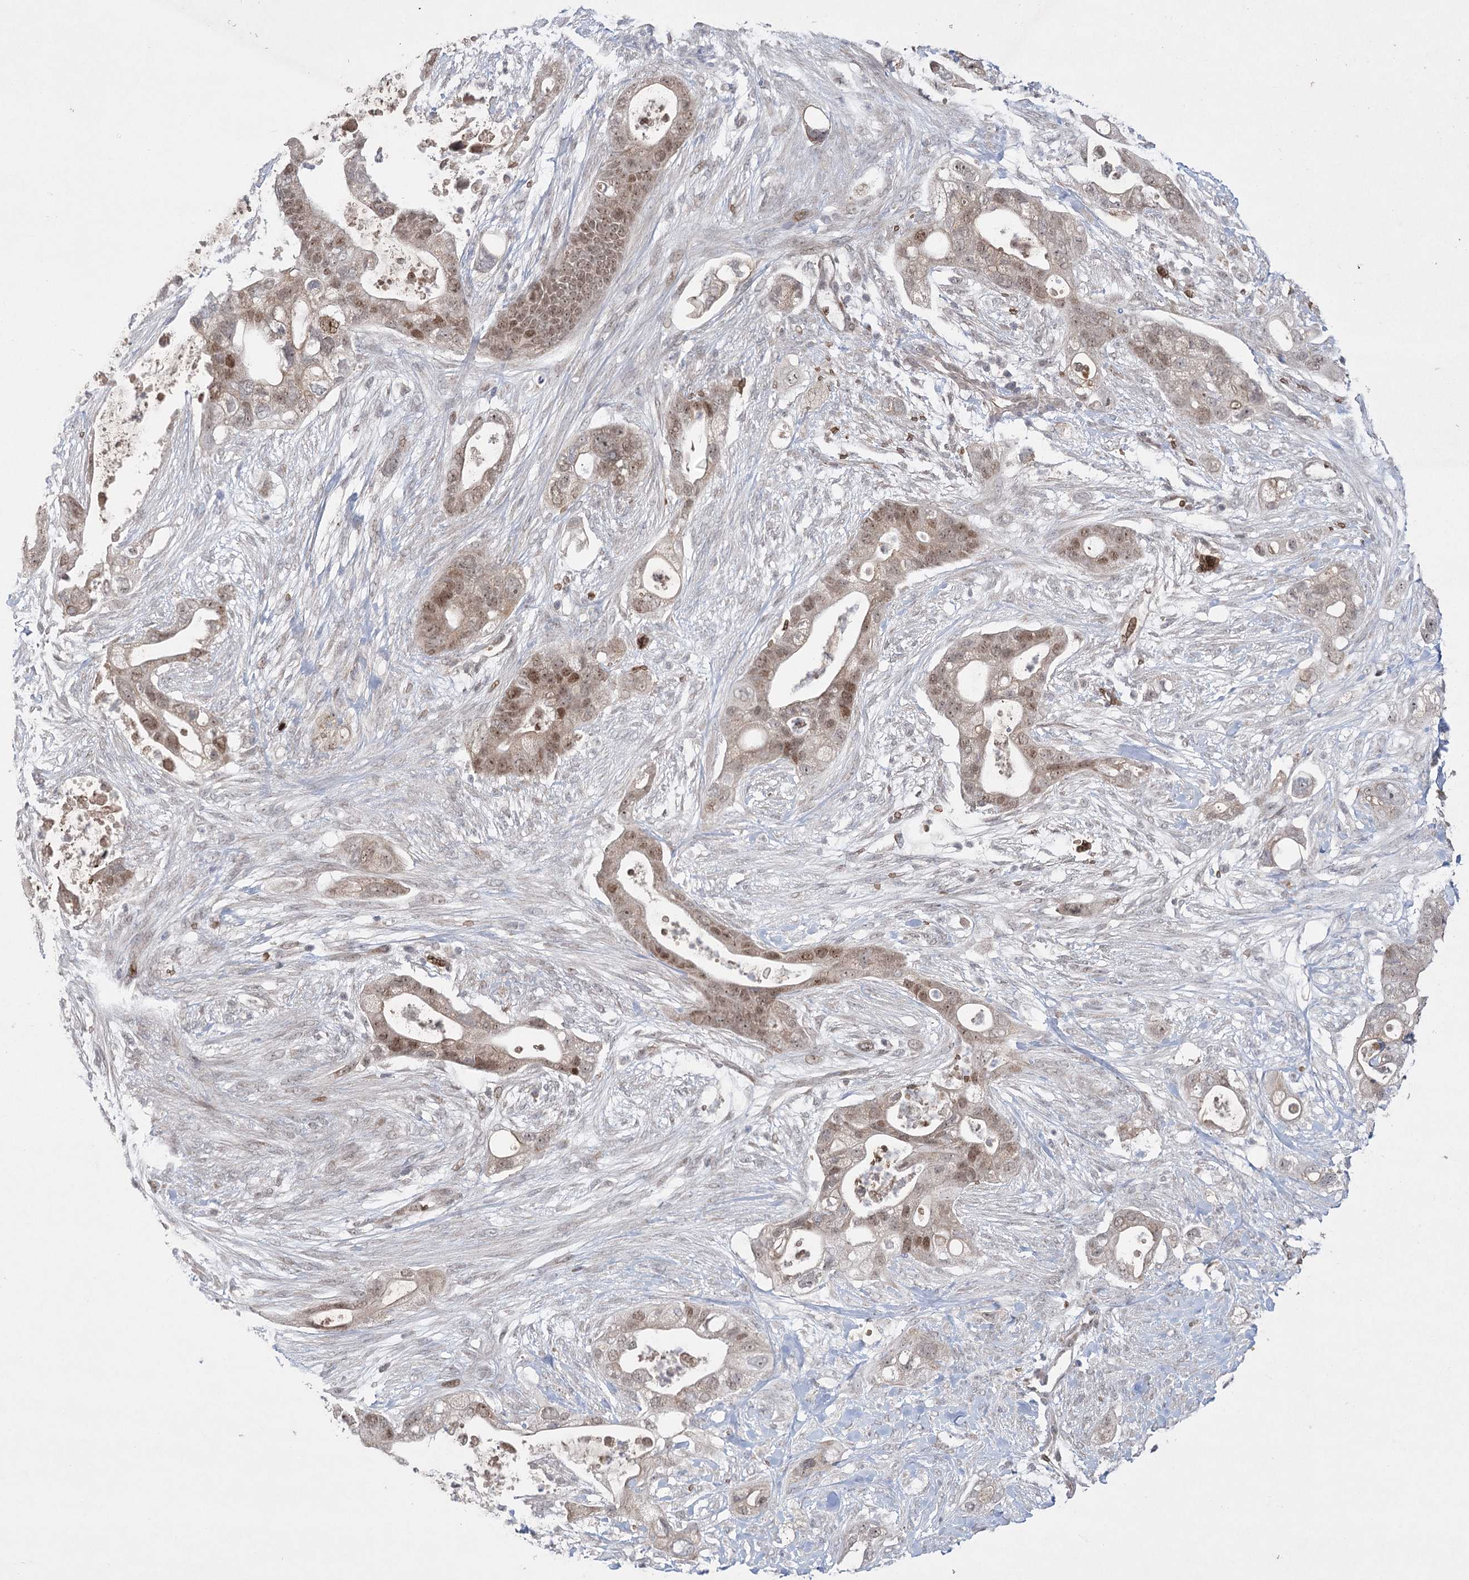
{"staining": {"intensity": "moderate", "quantity": ">75%", "location": "cytoplasmic/membranous,nuclear"}, "tissue": "pancreatic cancer", "cell_type": "Tumor cells", "image_type": "cancer", "snomed": [{"axis": "morphology", "description": "Adenocarcinoma, NOS"}, {"axis": "topography", "description": "Pancreas"}], "caption": "This is an image of IHC staining of pancreatic cancer, which shows moderate positivity in the cytoplasmic/membranous and nuclear of tumor cells.", "gene": "NSMCE4A", "patient": {"sex": "male", "age": 53}}